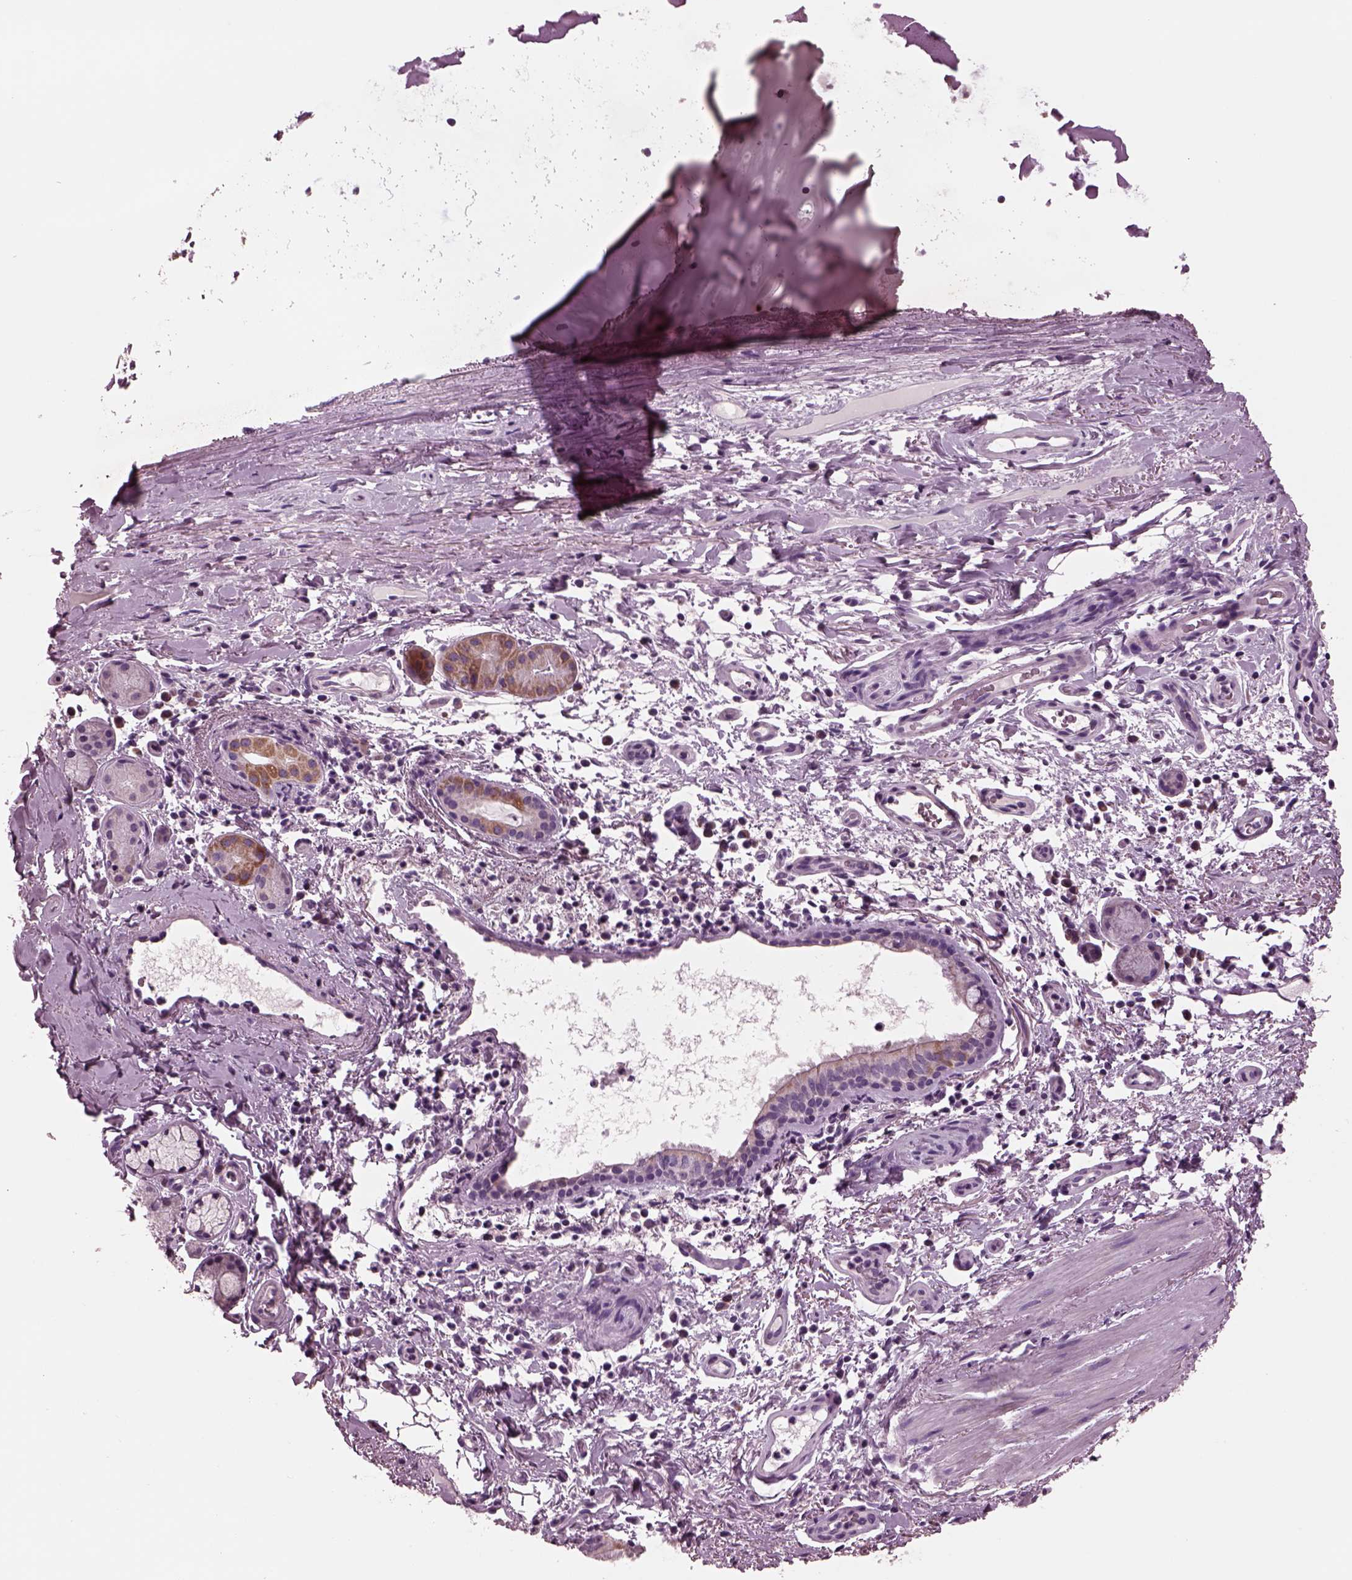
{"staining": {"intensity": "weak", "quantity": ">75%", "location": "cytoplasmic/membranous"}, "tissue": "bronchus", "cell_type": "Respiratory epithelial cells", "image_type": "normal", "snomed": [{"axis": "morphology", "description": "Normal tissue, NOS"}, {"axis": "topography", "description": "Bronchus"}], "caption": "The micrograph displays immunohistochemical staining of normal bronchus. There is weak cytoplasmic/membranous expression is present in approximately >75% of respiratory epithelial cells. The staining is performed using DAB (3,3'-diaminobenzidine) brown chromogen to label protein expression. The nuclei are counter-stained blue using hematoxylin.", "gene": "AP4M1", "patient": {"sex": "female", "age": 64}}